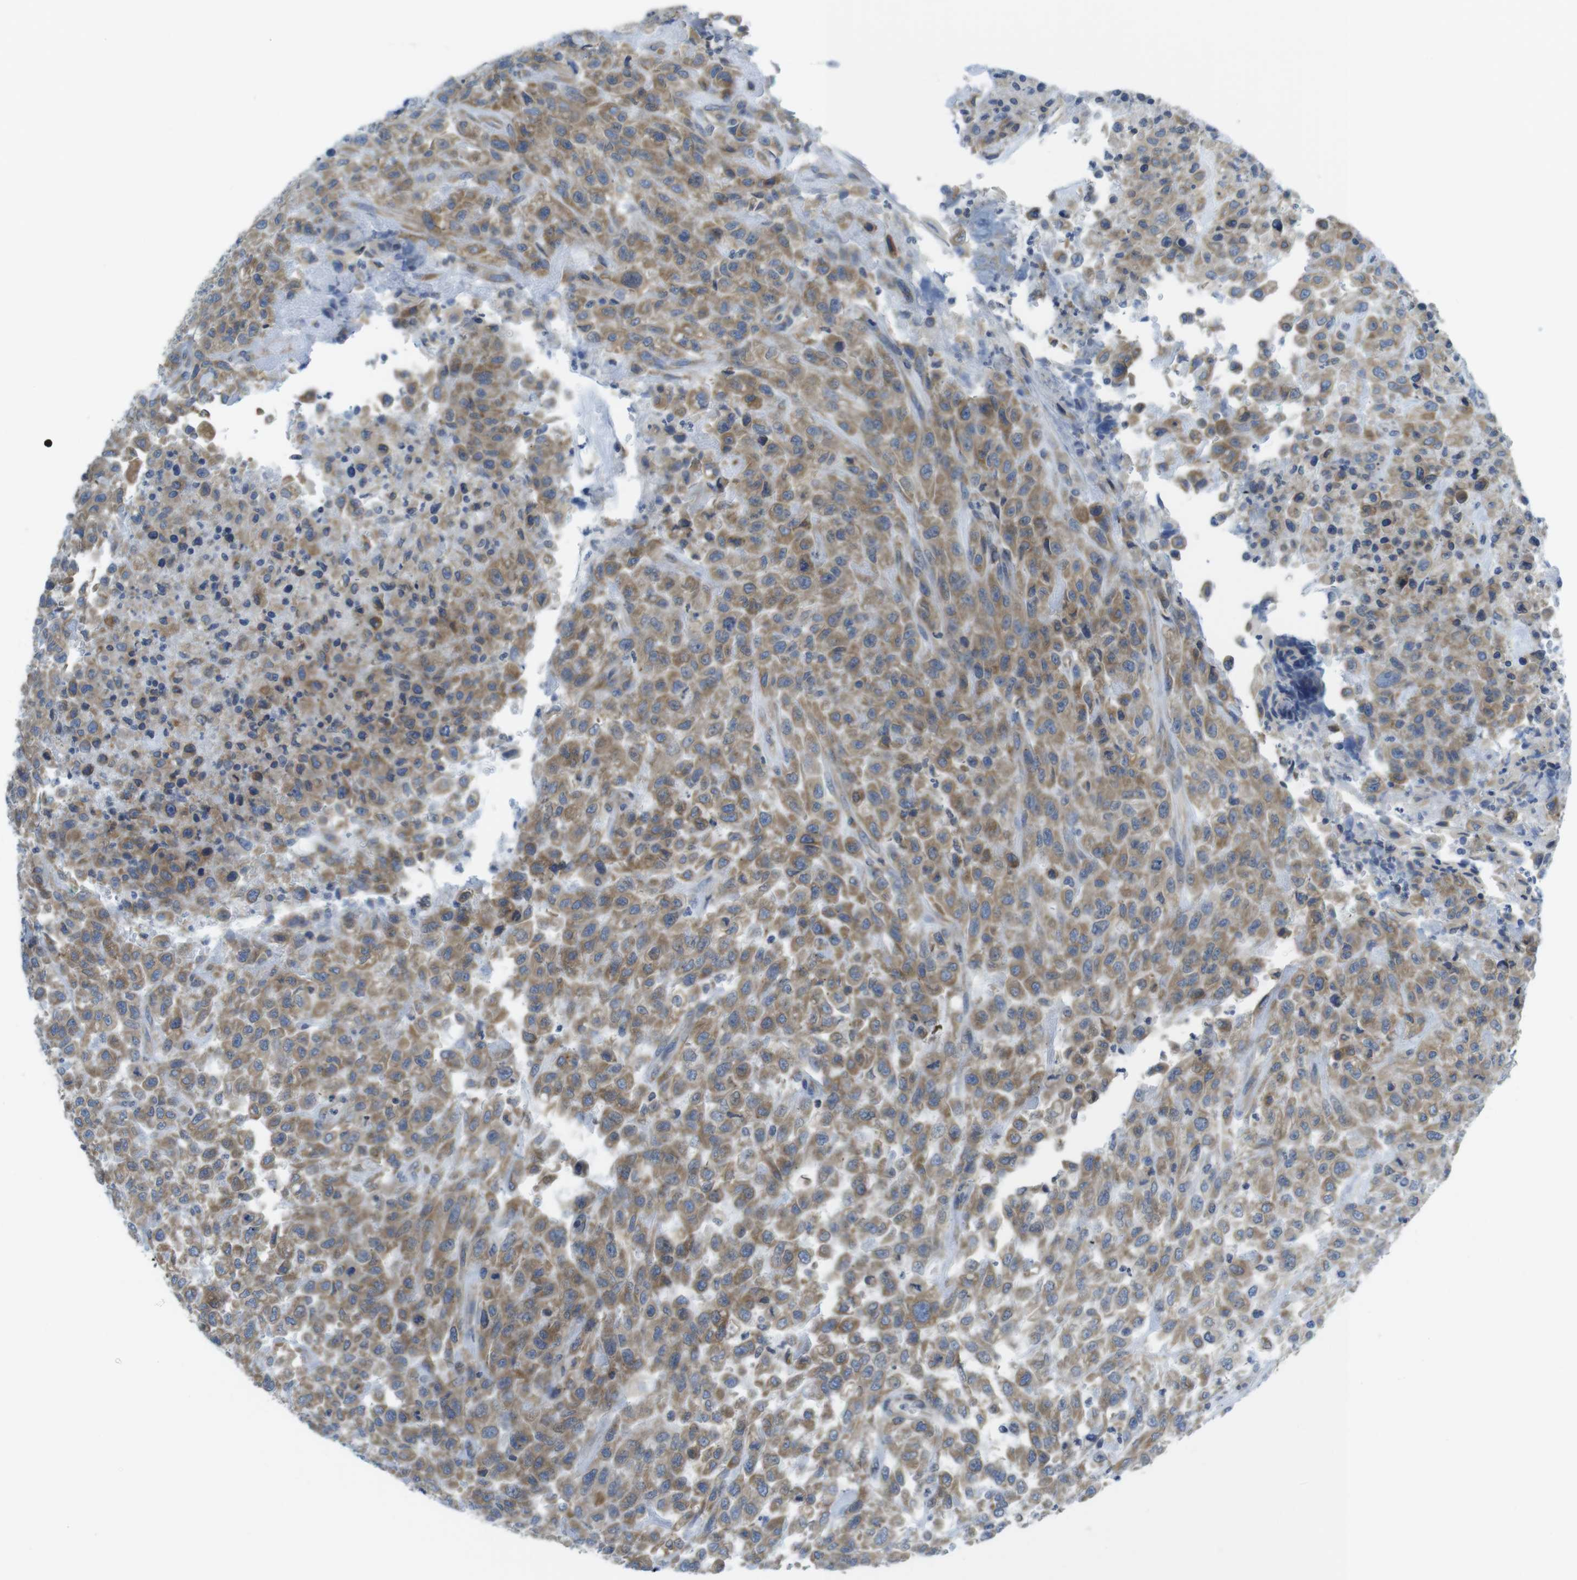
{"staining": {"intensity": "moderate", "quantity": ">75%", "location": "cytoplasmic/membranous"}, "tissue": "urothelial cancer", "cell_type": "Tumor cells", "image_type": "cancer", "snomed": [{"axis": "morphology", "description": "Urothelial carcinoma, High grade"}, {"axis": "topography", "description": "Urinary bladder"}], "caption": "An immunohistochemistry (IHC) histopathology image of tumor tissue is shown. Protein staining in brown shows moderate cytoplasmic/membranous positivity in high-grade urothelial carcinoma within tumor cells.", "gene": "CLPTM1L", "patient": {"sex": "male", "age": 46}}